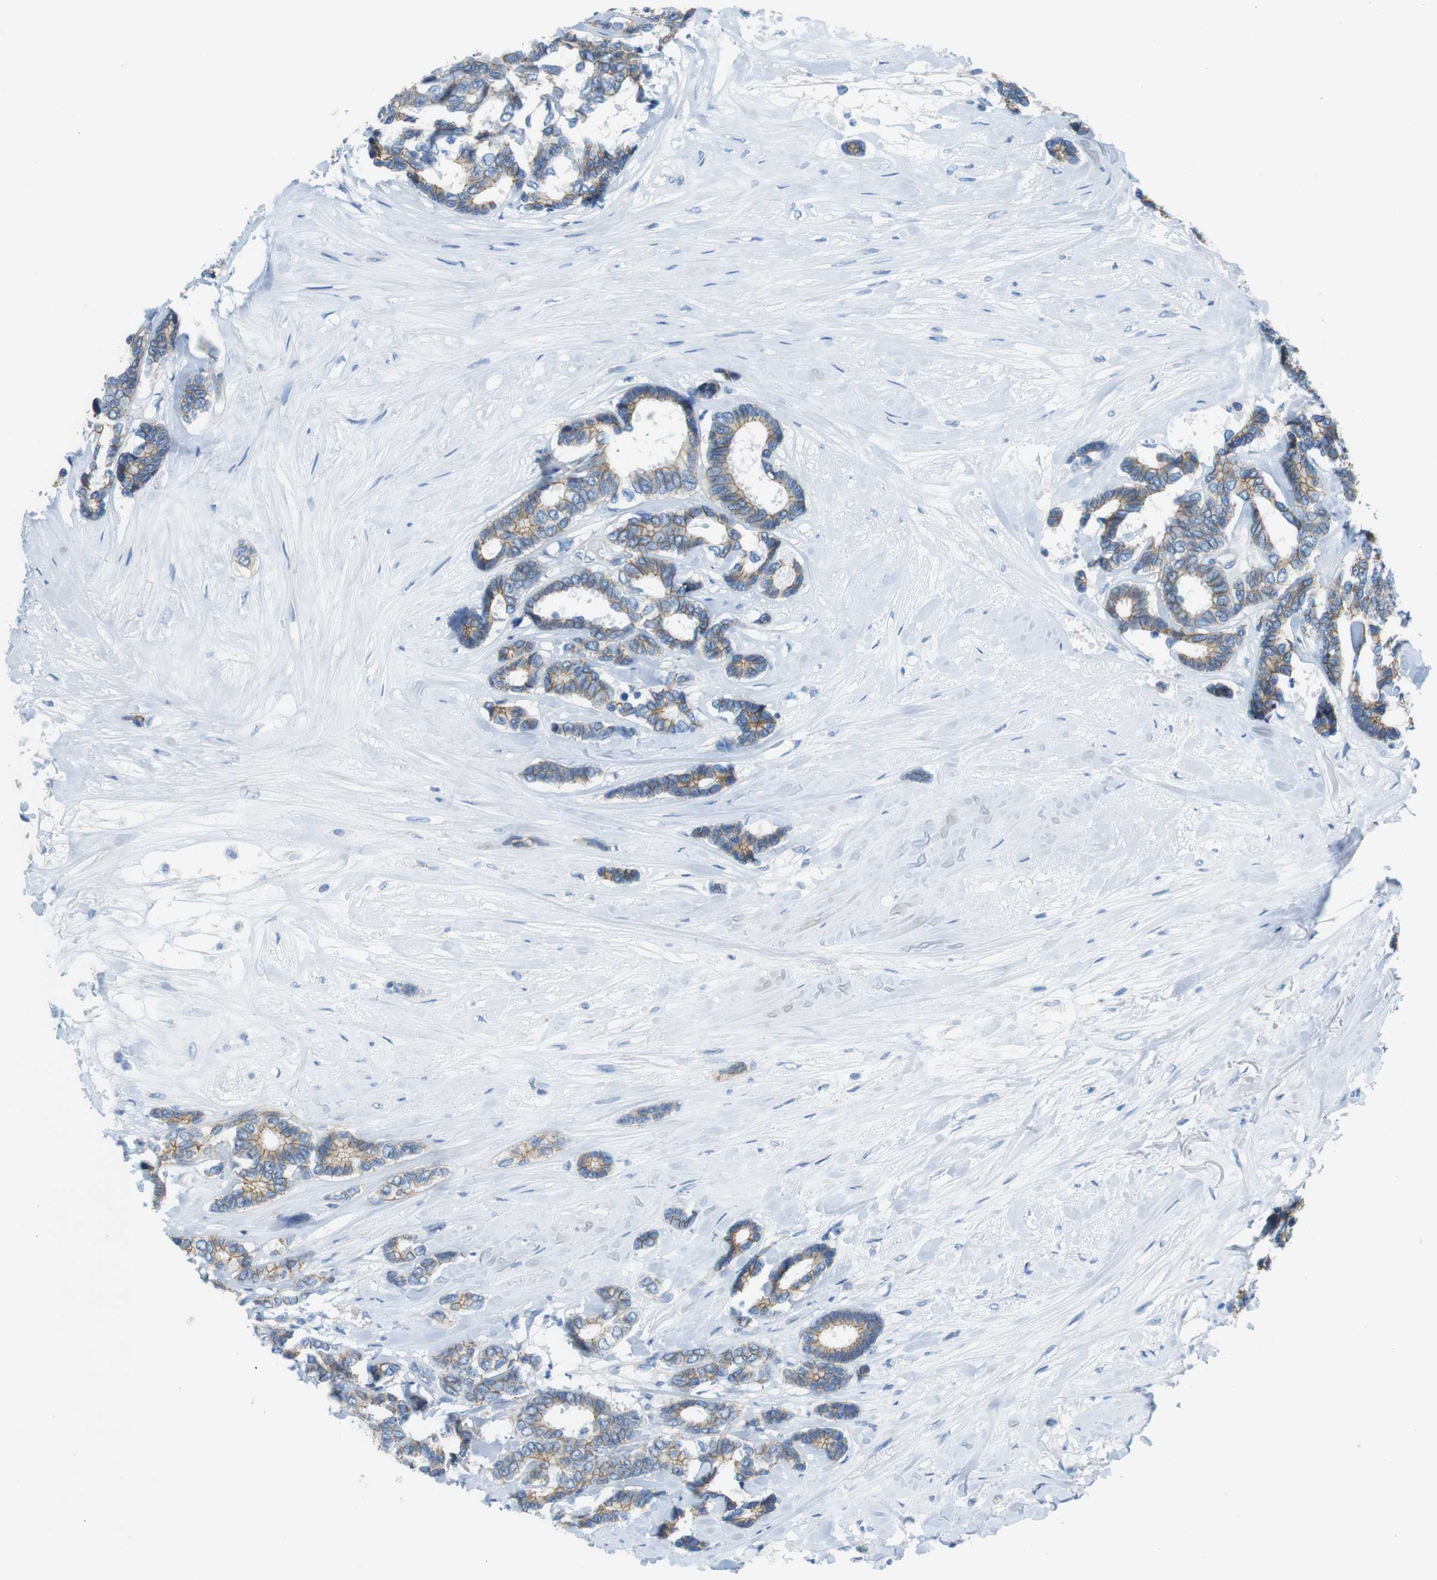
{"staining": {"intensity": "moderate", "quantity": ">75%", "location": "cytoplasmic/membranous"}, "tissue": "breast cancer", "cell_type": "Tumor cells", "image_type": "cancer", "snomed": [{"axis": "morphology", "description": "Duct carcinoma"}, {"axis": "topography", "description": "Breast"}], "caption": "Intraductal carcinoma (breast) was stained to show a protein in brown. There is medium levels of moderate cytoplasmic/membranous staining in about >75% of tumor cells.", "gene": "SLC6A6", "patient": {"sex": "female", "age": 87}}